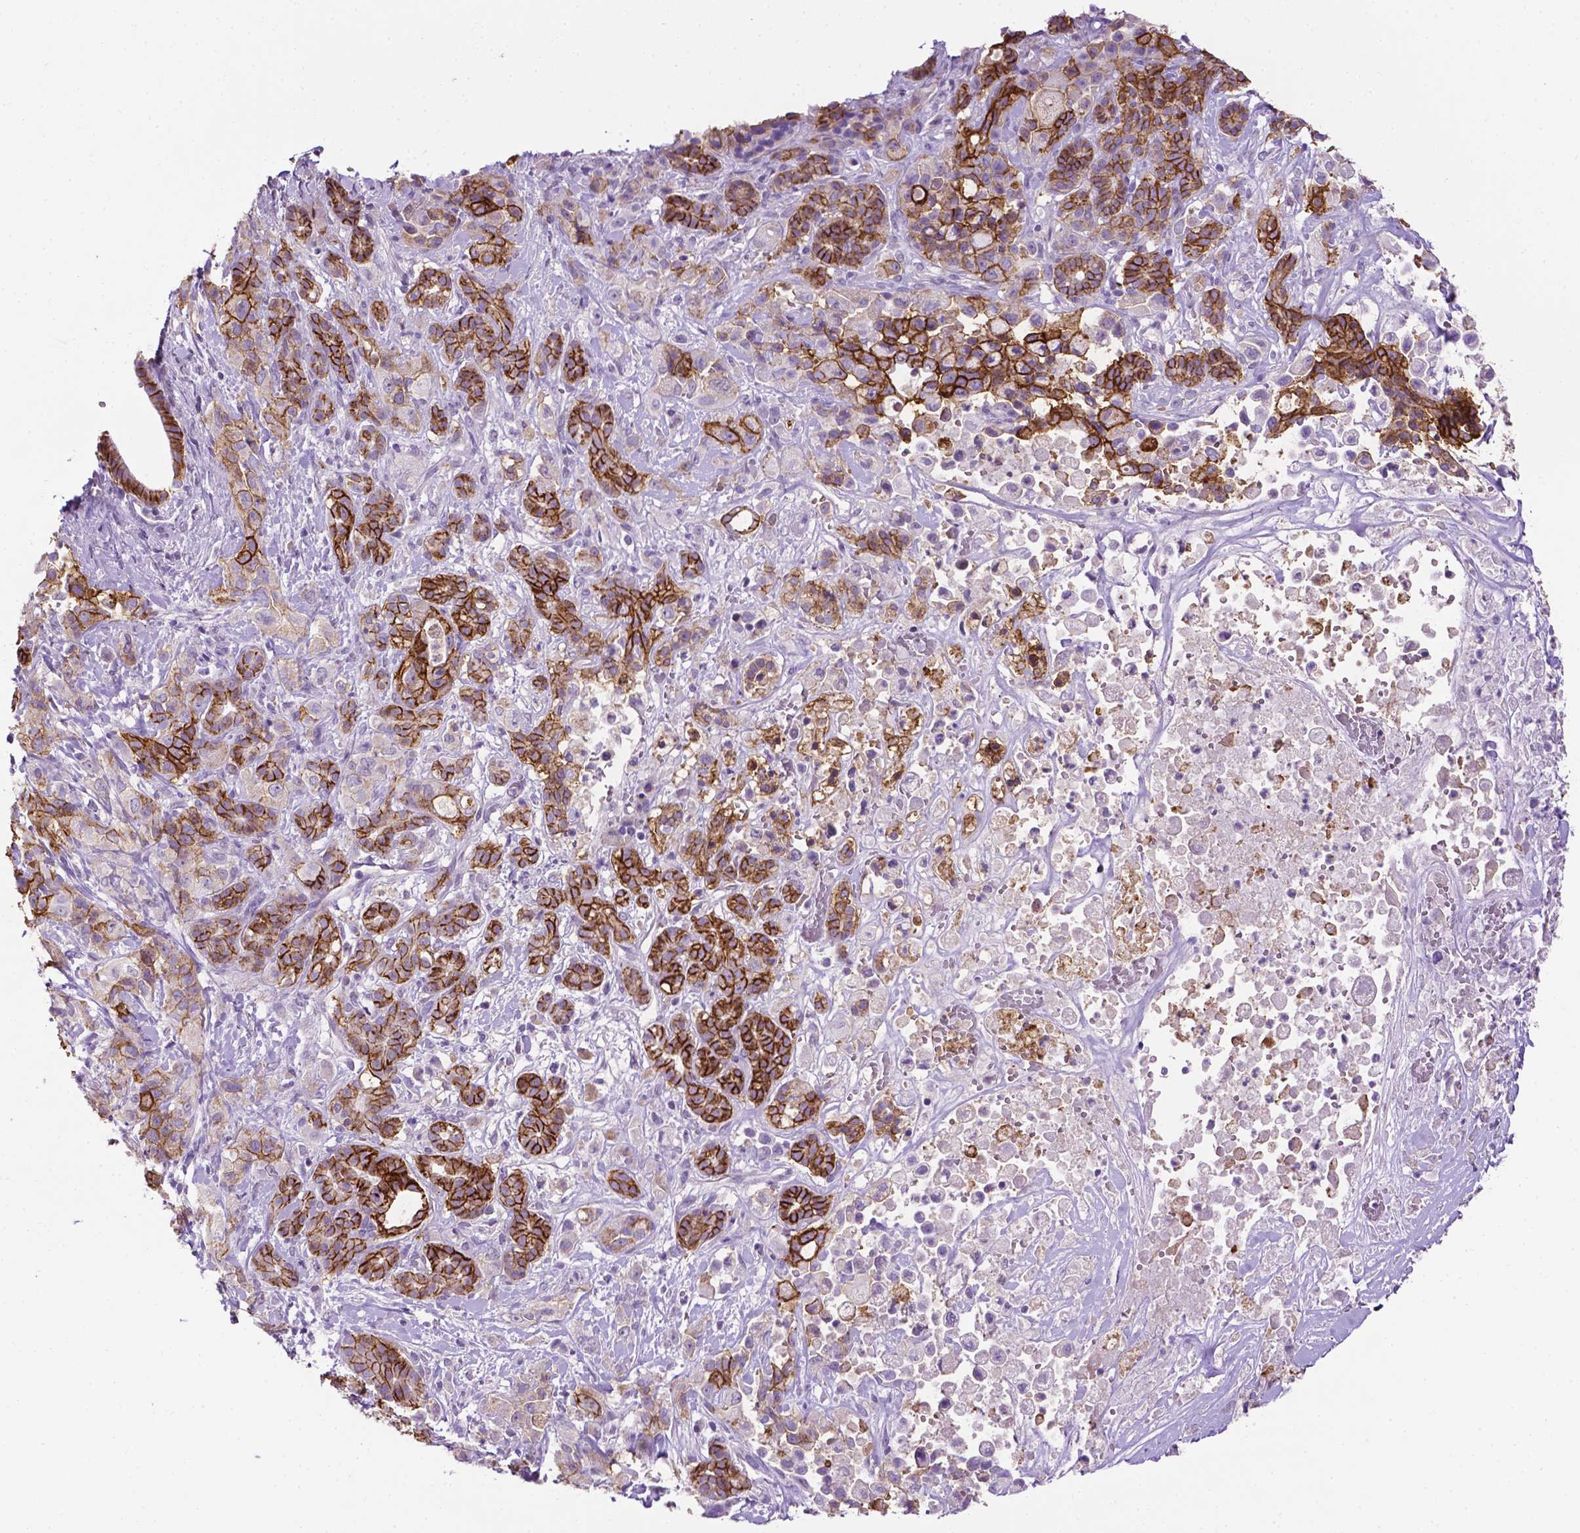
{"staining": {"intensity": "strong", "quantity": "25%-75%", "location": "cytoplasmic/membranous"}, "tissue": "pancreatic cancer", "cell_type": "Tumor cells", "image_type": "cancer", "snomed": [{"axis": "morphology", "description": "Adenocarcinoma, NOS"}, {"axis": "topography", "description": "Pancreas"}], "caption": "Immunohistochemistry histopathology image of neoplastic tissue: pancreatic cancer stained using IHC shows high levels of strong protein expression localized specifically in the cytoplasmic/membranous of tumor cells, appearing as a cytoplasmic/membranous brown color.", "gene": "TACSTD2", "patient": {"sex": "male", "age": 44}}